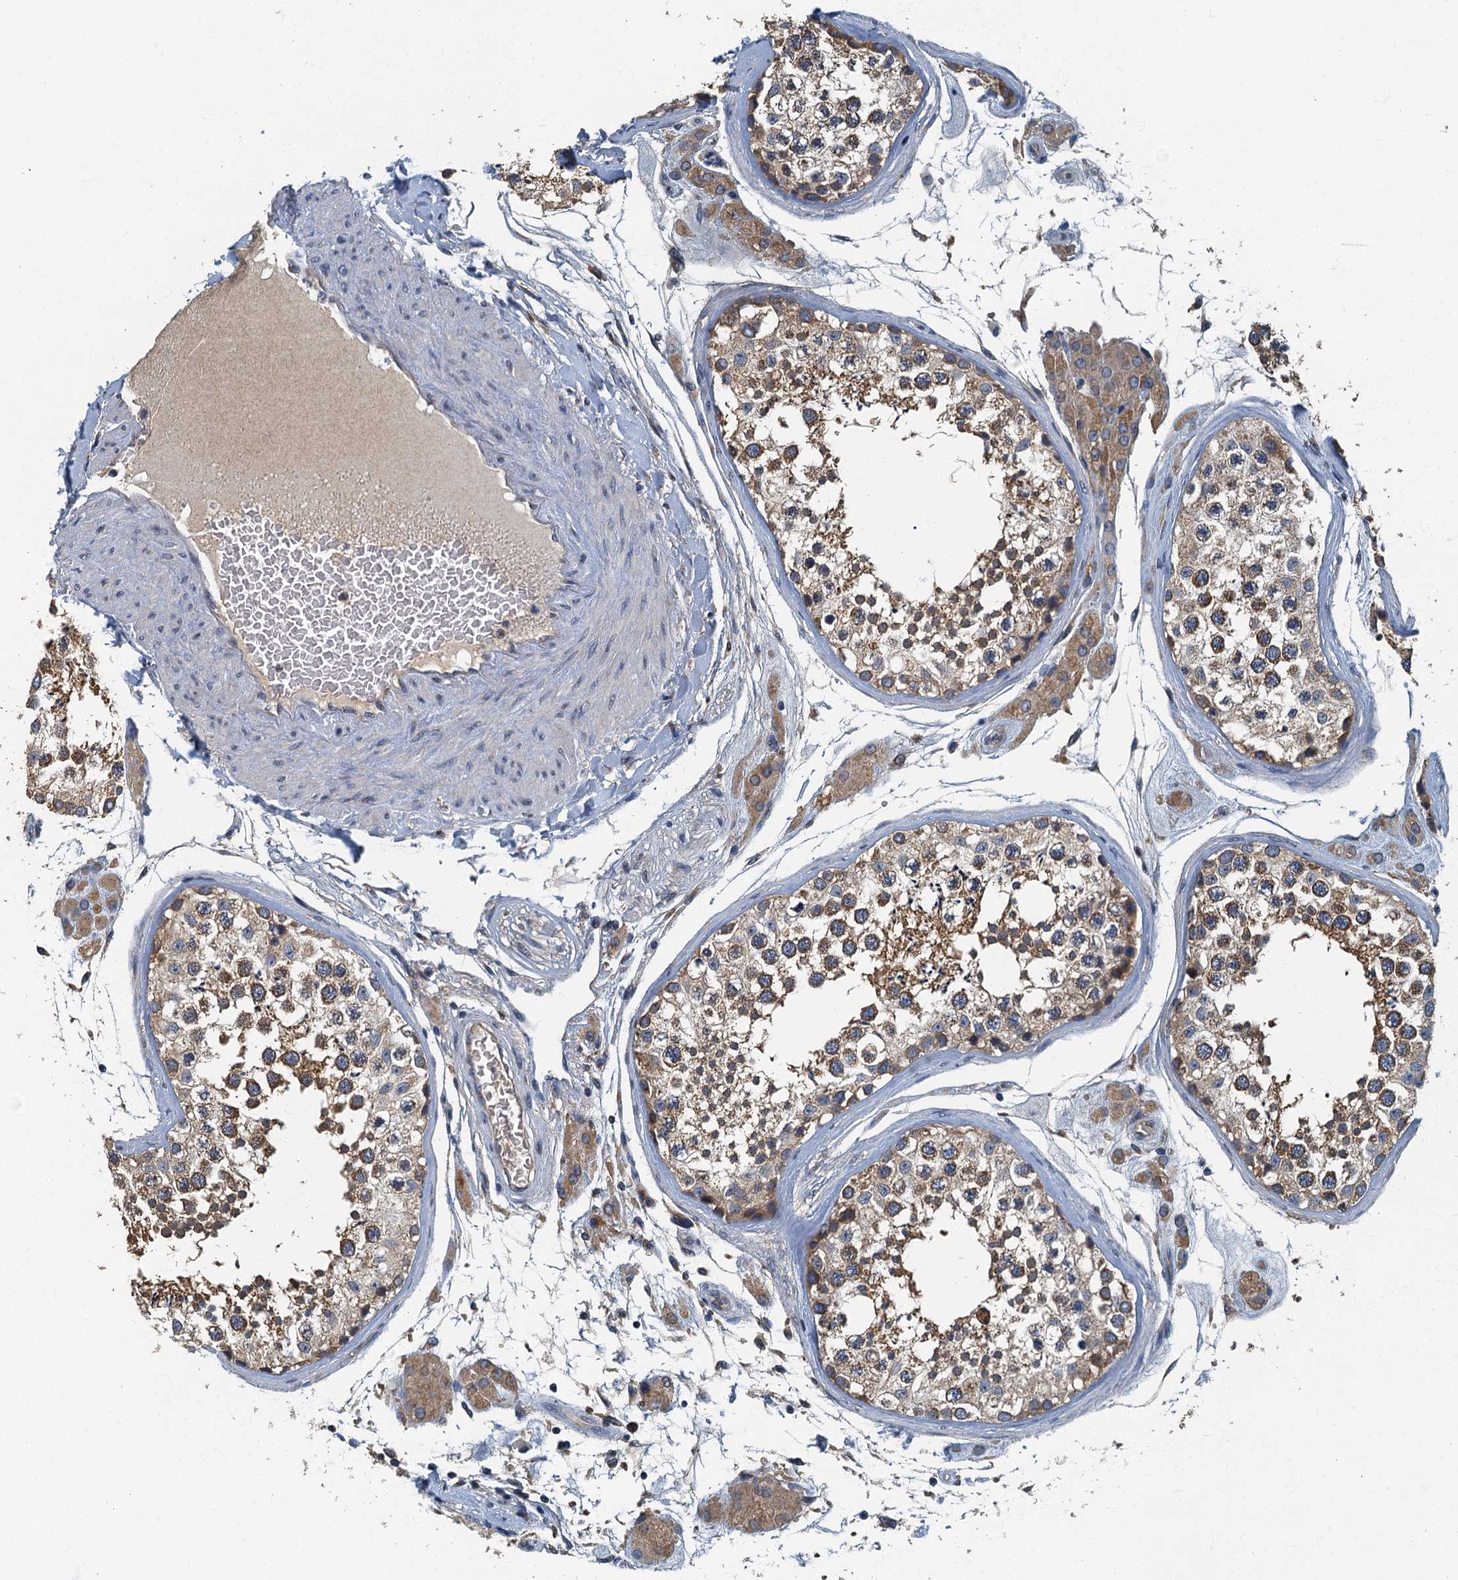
{"staining": {"intensity": "moderate", "quantity": ">75%", "location": "cytoplasmic/membranous"}, "tissue": "testis", "cell_type": "Cells in seminiferous ducts", "image_type": "normal", "snomed": [{"axis": "morphology", "description": "Normal tissue, NOS"}, {"axis": "topography", "description": "Testis"}], "caption": "The histopathology image demonstrates immunohistochemical staining of benign testis. There is moderate cytoplasmic/membranous expression is seen in approximately >75% of cells in seminiferous ducts. The protein of interest is stained brown, and the nuclei are stained in blue (DAB (3,3'-diaminobenzidine) IHC with brightfield microscopy, high magnification).", "gene": "DDX49", "patient": {"sex": "male", "age": 46}}